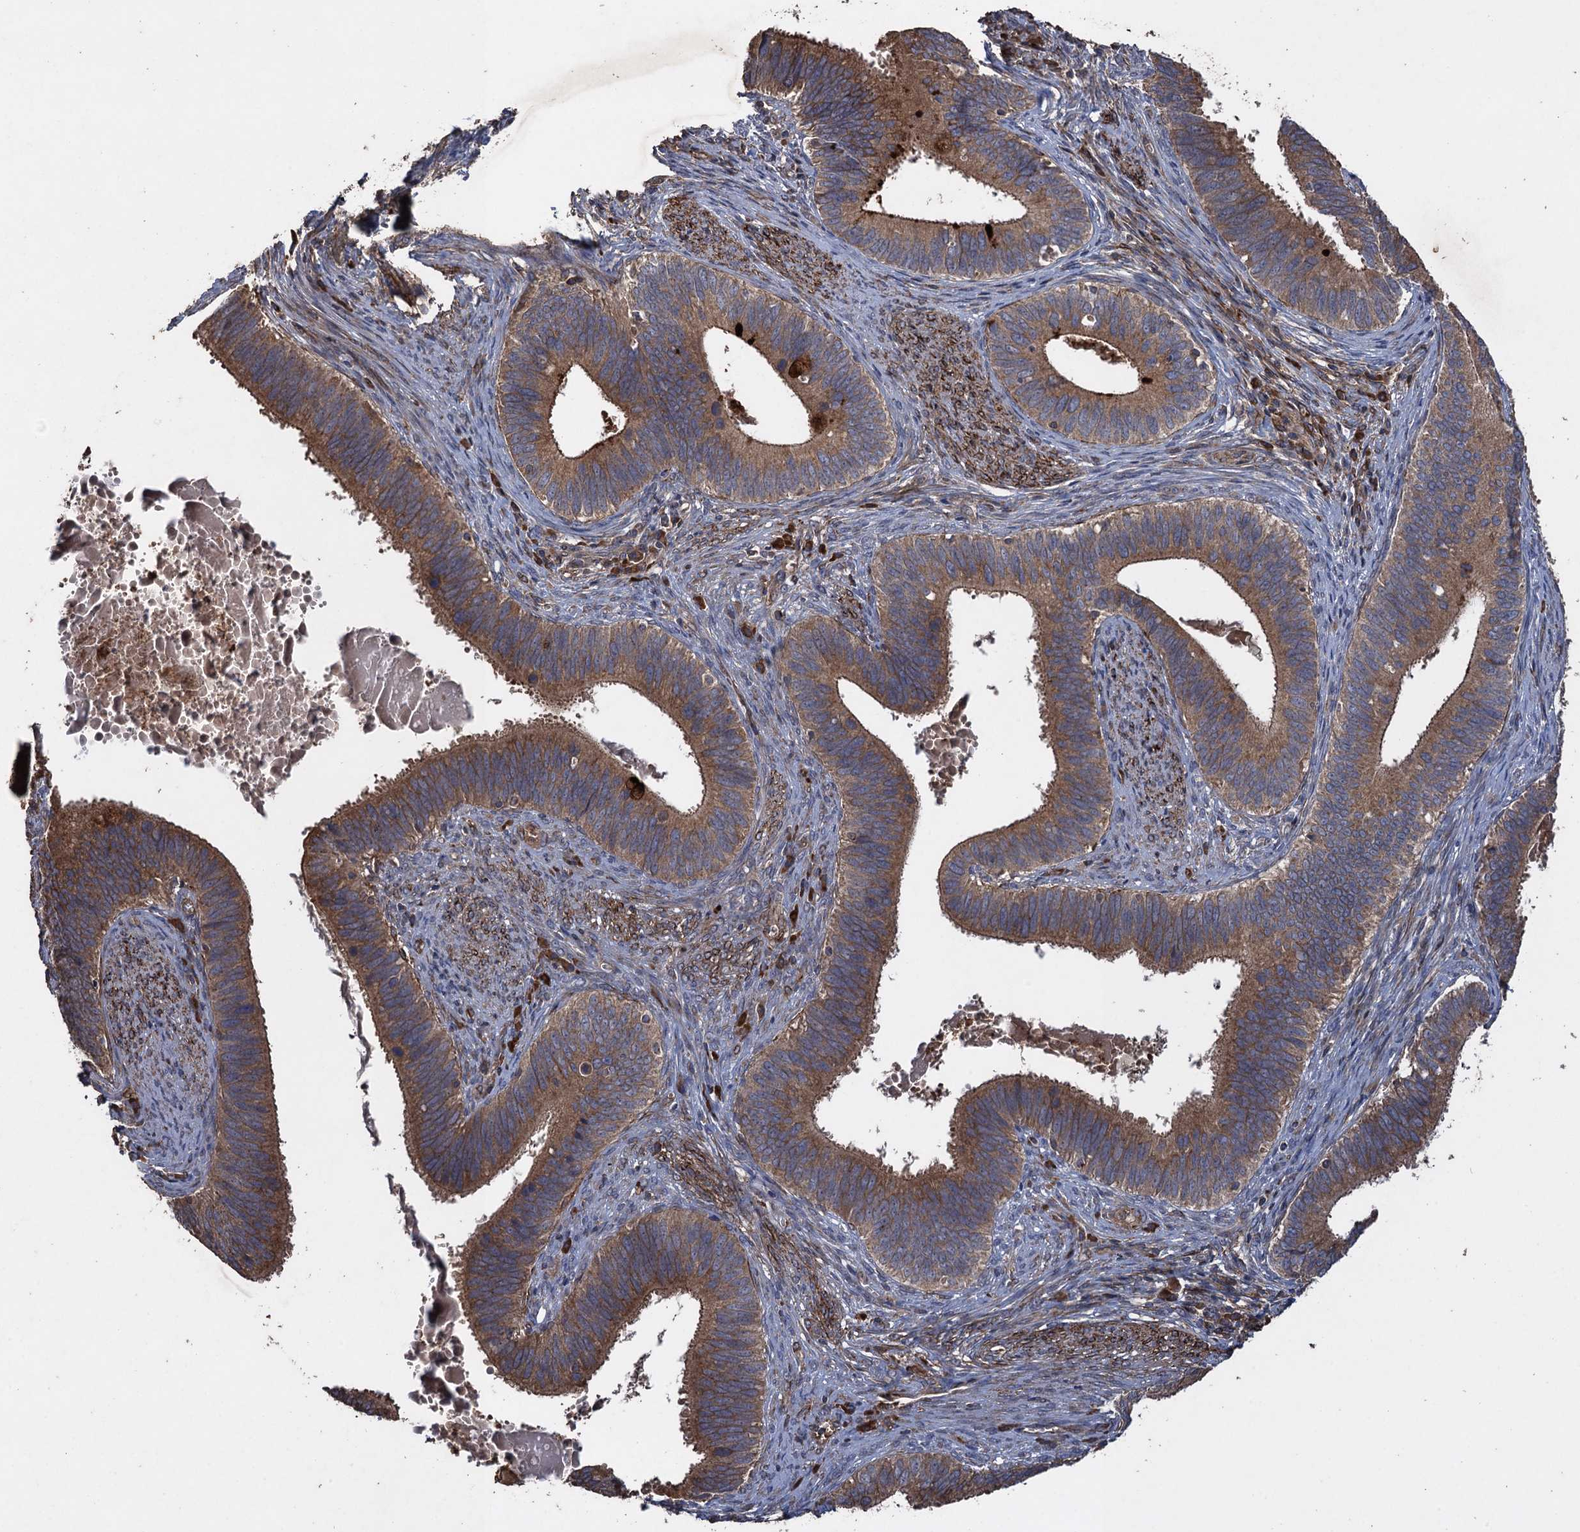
{"staining": {"intensity": "moderate", "quantity": ">75%", "location": "cytoplasmic/membranous"}, "tissue": "cervical cancer", "cell_type": "Tumor cells", "image_type": "cancer", "snomed": [{"axis": "morphology", "description": "Adenocarcinoma, NOS"}, {"axis": "topography", "description": "Cervix"}], "caption": "About >75% of tumor cells in human cervical adenocarcinoma reveal moderate cytoplasmic/membranous protein expression as visualized by brown immunohistochemical staining.", "gene": "TXNDC11", "patient": {"sex": "female", "age": 42}}